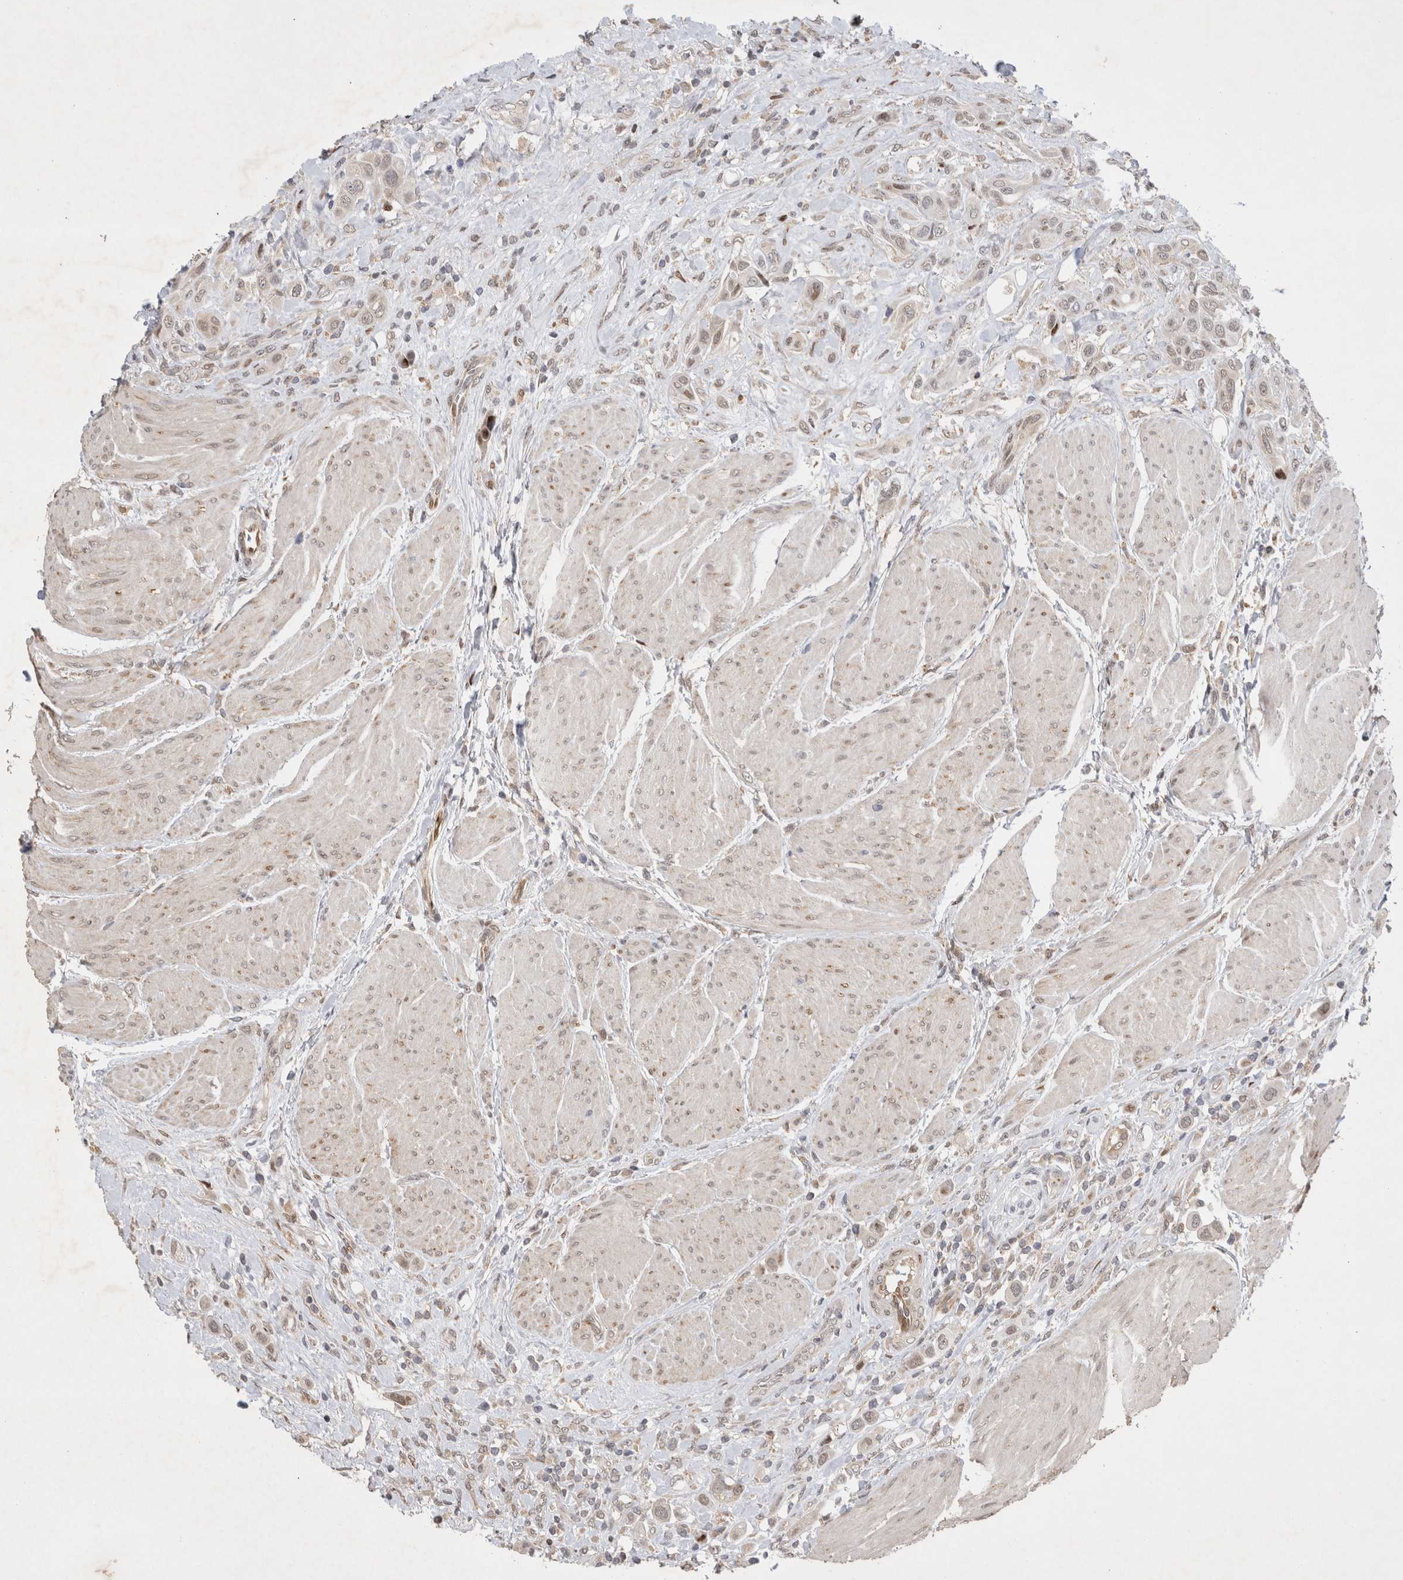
{"staining": {"intensity": "weak", "quantity": "<25%", "location": "nuclear"}, "tissue": "urothelial cancer", "cell_type": "Tumor cells", "image_type": "cancer", "snomed": [{"axis": "morphology", "description": "Urothelial carcinoma, High grade"}, {"axis": "topography", "description": "Urinary bladder"}], "caption": "Tumor cells are negative for brown protein staining in urothelial carcinoma (high-grade).", "gene": "C8orf58", "patient": {"sex": "male", "age": 50}}